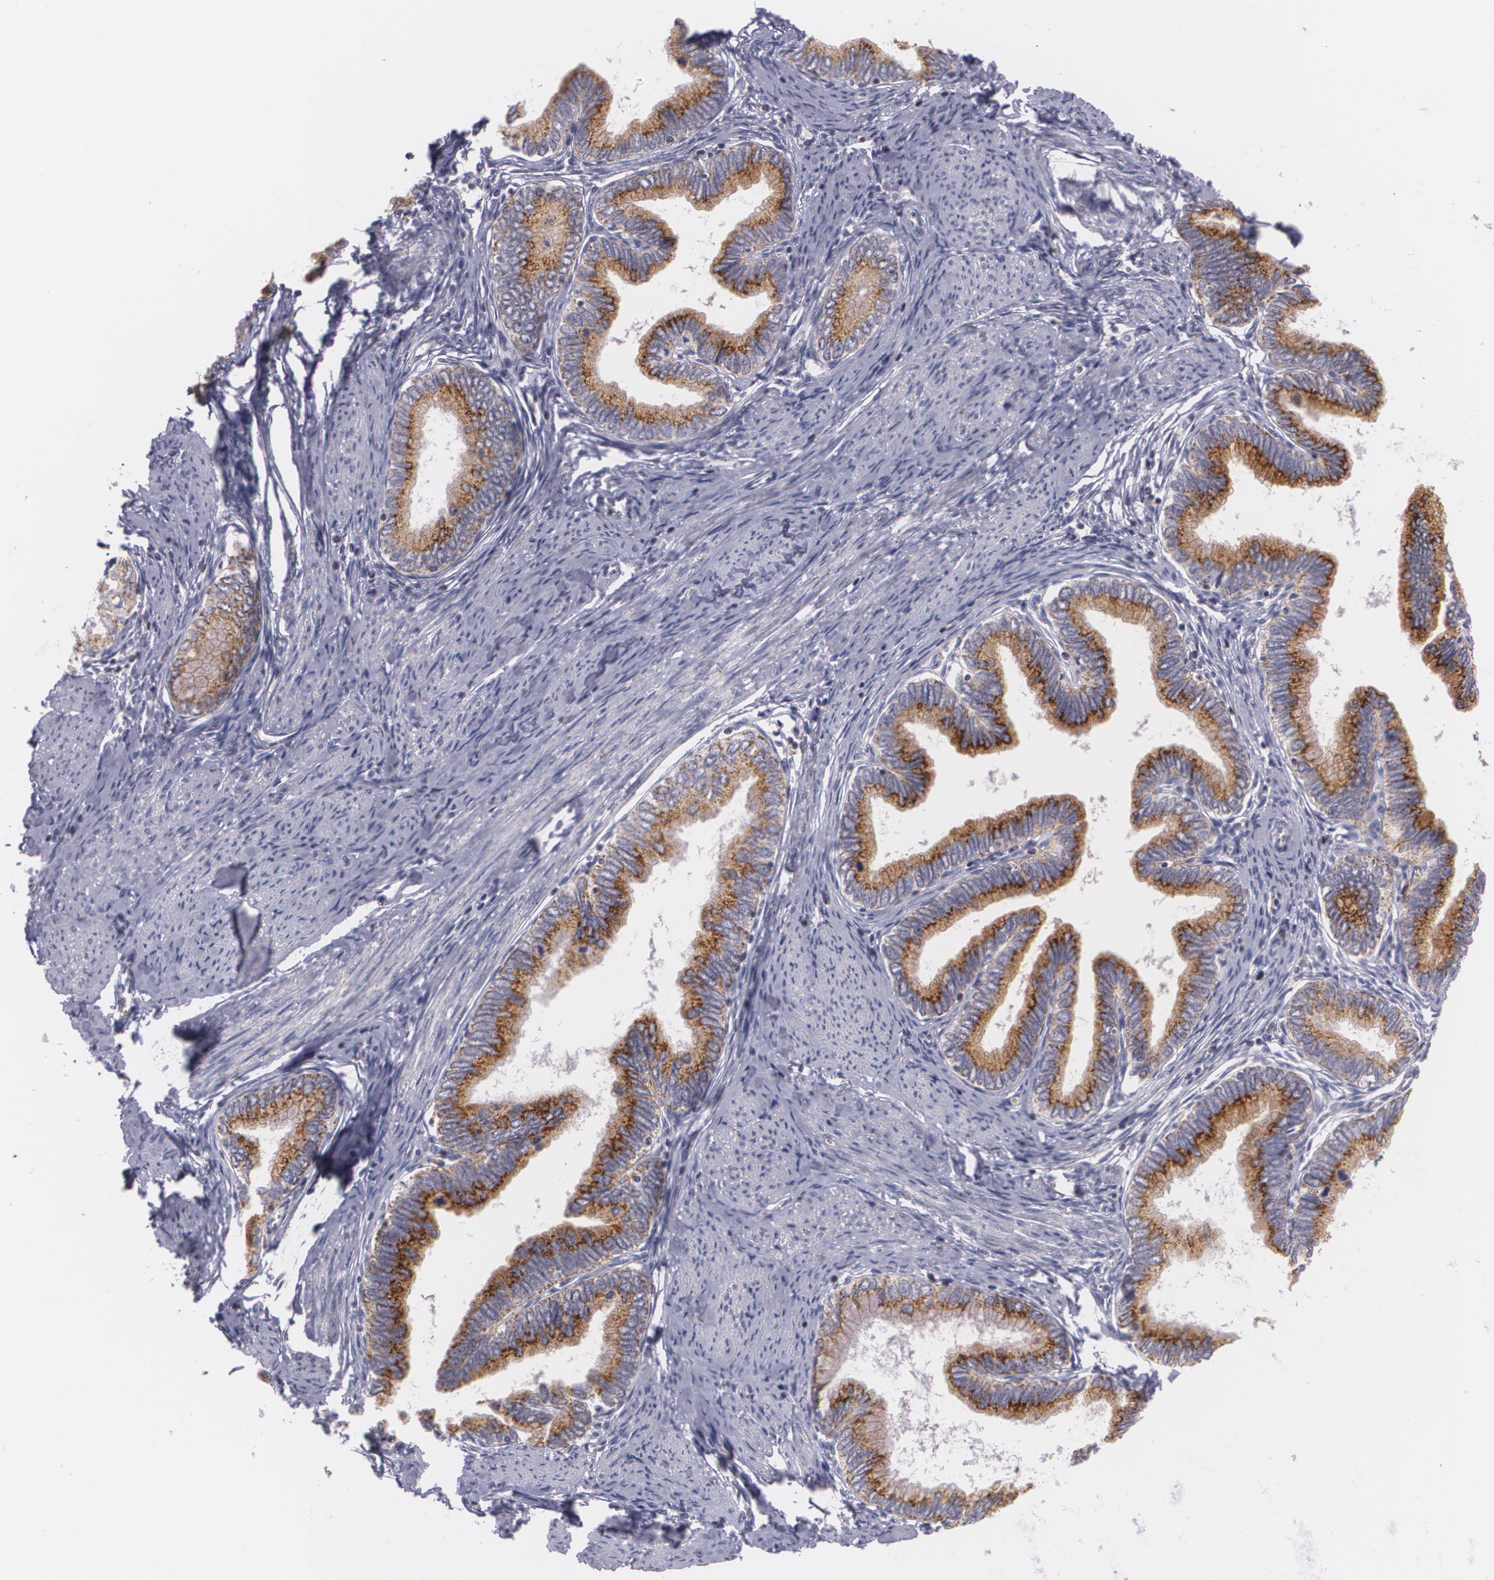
{"staining": {"intensity": "moderate", "quantity": ">75%", "location": "cytoplasmic/membranous"}, "tissue": "cervical cancer", "cell_type": "Tumor cells", "image_type": "cancer", "snomed": [{"axis": "morphology", "description": "Adenocarcinoma, NOS"}, {"axis": "topography", "description": "Cervix"}], "caption": "IHC photomicrograph of neoplastic tissue: human adenocarcinoma (cervical) stained using immunohistochemistry reveals medium levels of moderate protein expression localized specifically in the cytoplasmic/membranous of tumor cells, appearing as a cytoplasmic/membranous brown color.", "gene": "CILK1", "patient": {"sex": "female", "age": 49}}